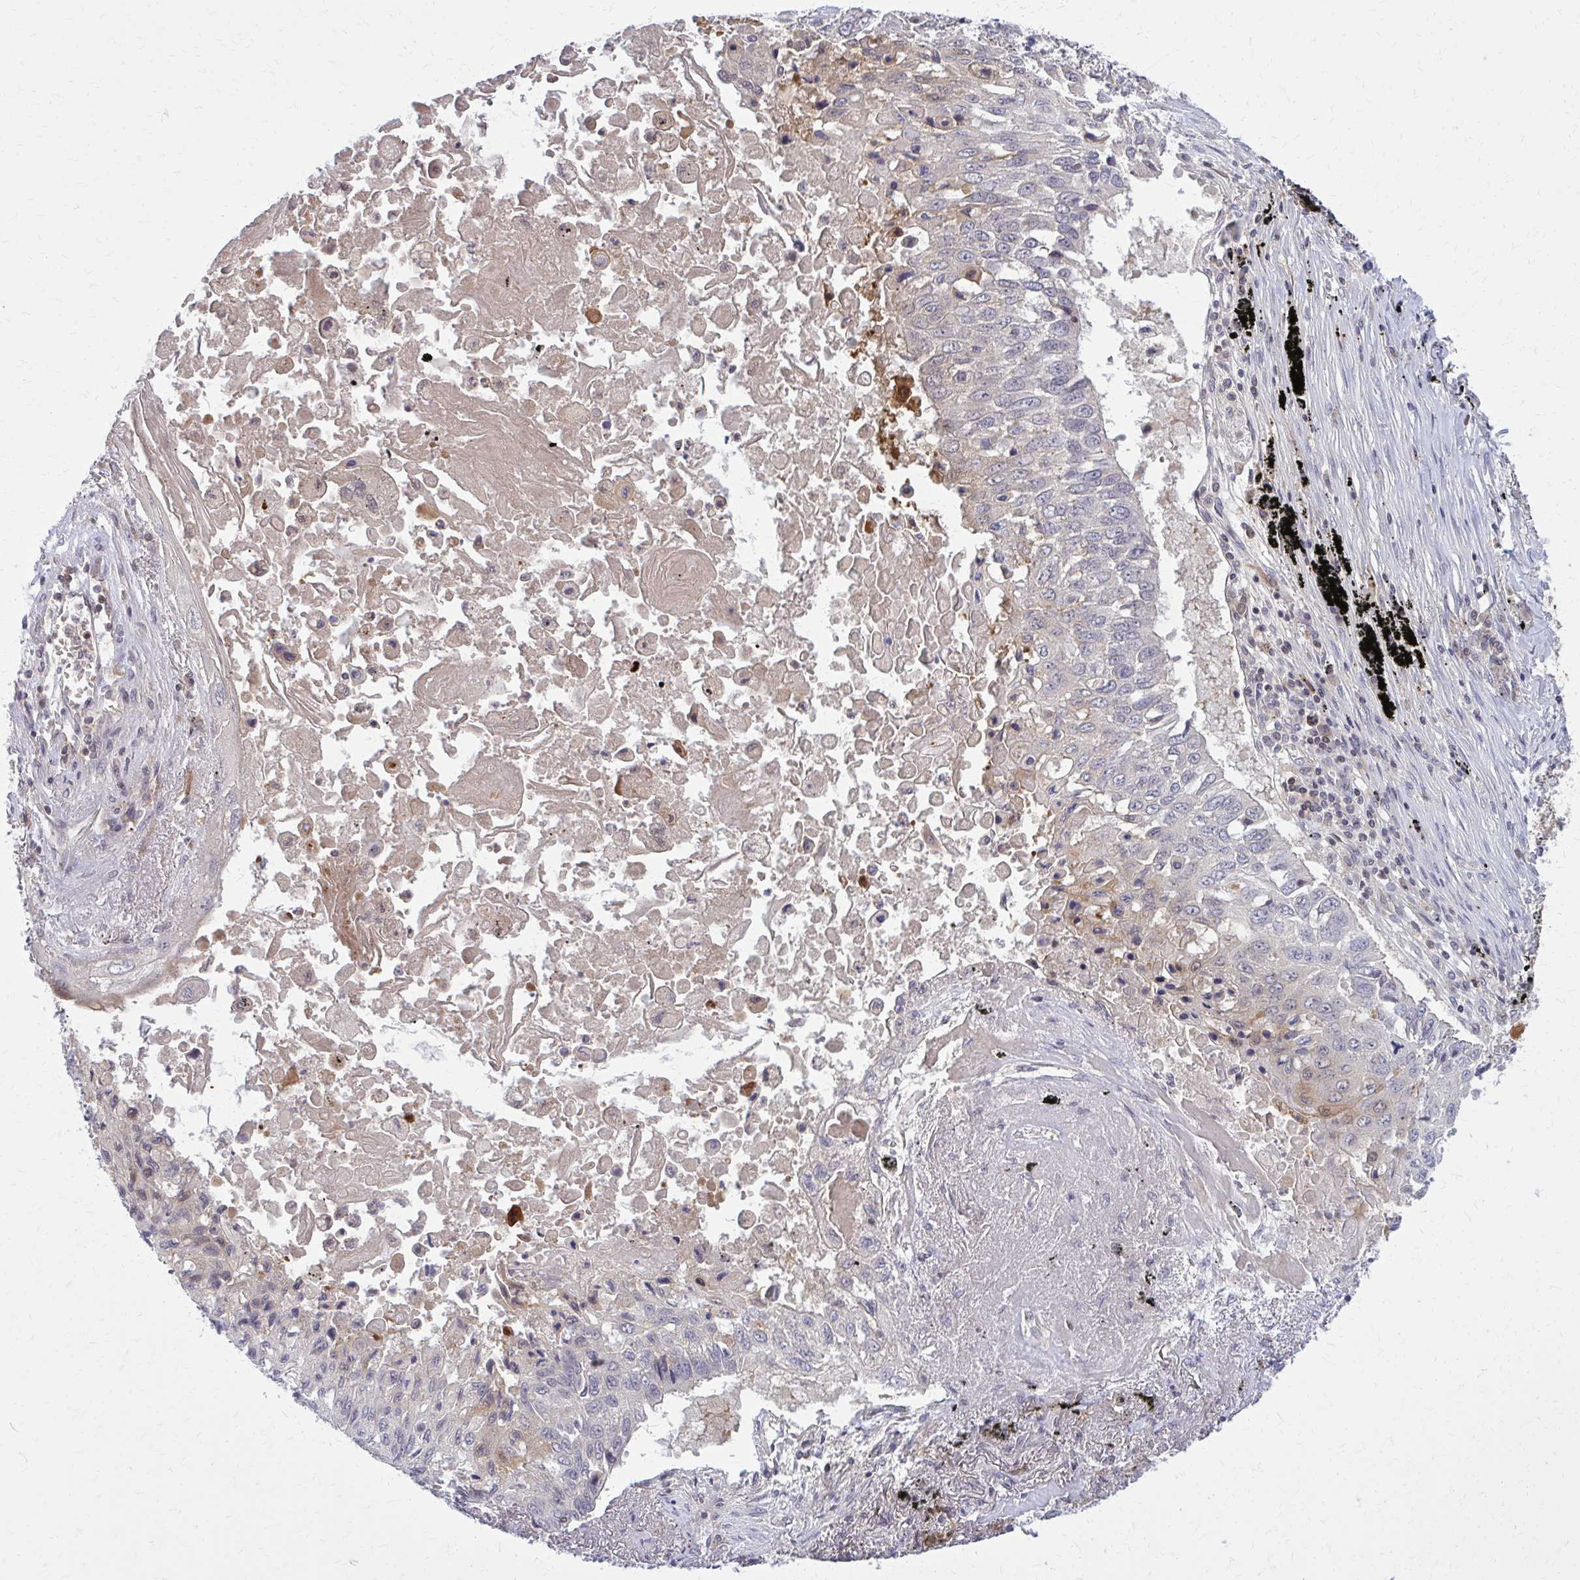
{"staining": {"intensity": "negative", "quantity": "none", "location": "none"}, "tissue": "lung cancer", "cell_type": "Tumor cells", "image_type": "cancer", "snomed": [{"axis": "morphology", "description": "Squamous cell carcinoma, NOS"}, {"axis": "topography", "description": "Lung"}], "caption": "The immunohistochemistry image has no significant staining in tumor cells of squamous cell carcinoma (lung) tissue.", "gene": "DBI", "patient": {"sex": "male", "age": 75}}